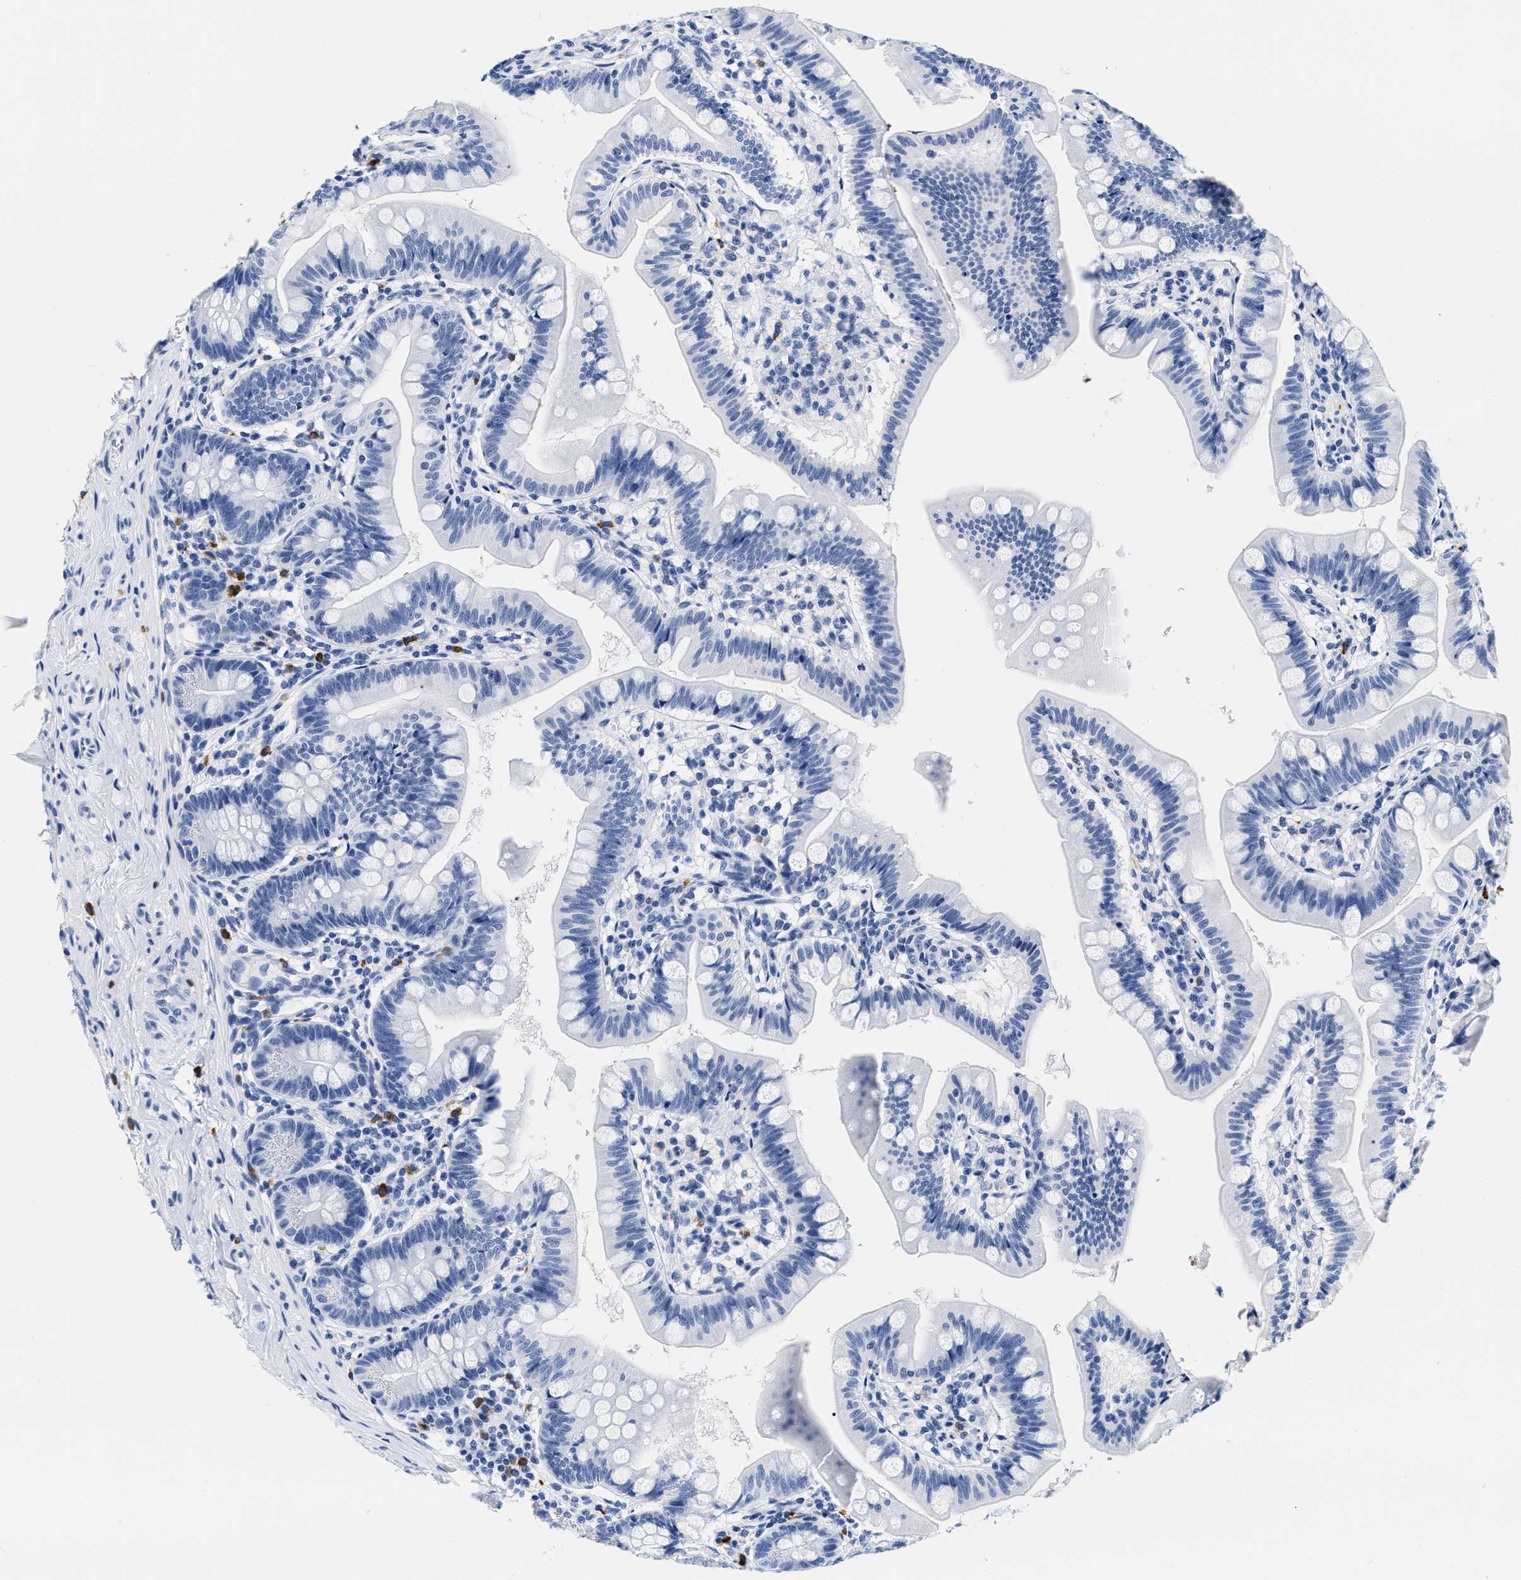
{"staining": {"intensity": "negative", "quantity": "none", "location": "none"}, "tissue": "small intestine", "cell_type": "Glandular cells", "image_type": "normal", "snomed": [{"axis": "morphology", "description": "Normal tissue, NOS"}, {"axis": "topography", "description": "Small intestine"}], "caption": "Unremarkable small intestine was stained to show a protein in brown. There is no significant expression in glandular cells. (Stains: DAB (3,3'-diaminobenzidine) immunohistochemistry (IHC) with hematoxylin counter stain, Microscopy: brightfield microscopy at high magnification).", "gene": "CER1", "patient": {"sex": "male", "age": 7}}